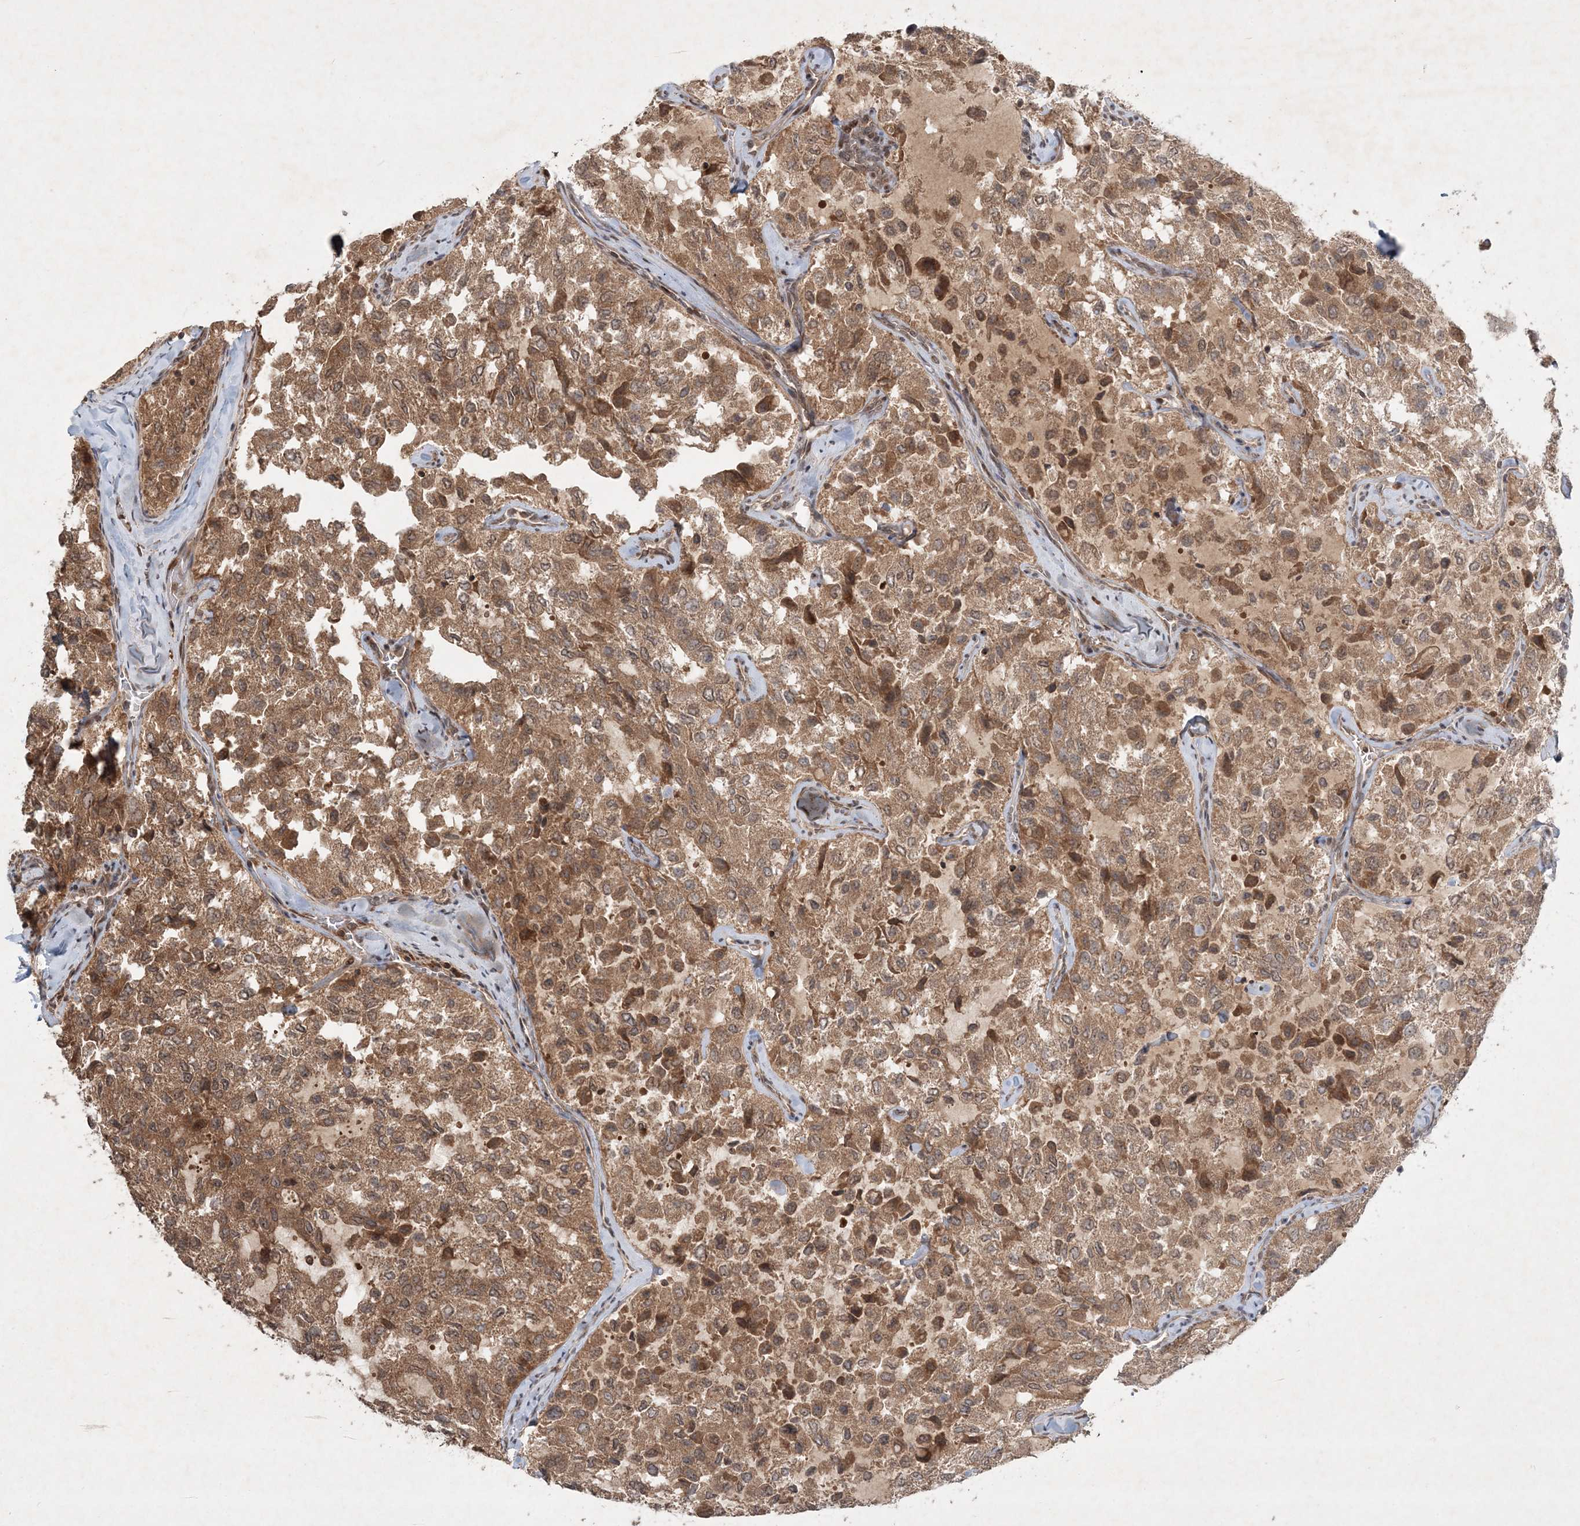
{"staining": {"intensity": "moderate", "quantity": ">75%", "location": "cytoplasmic/membranous"}, "tissue": "thyroid cancer", "cell_type": "Tumor cells", "image_type": "cancer", "snomed": [{"axis": "morphology", "description": "Follicular adenoma carcinoma, NOS"}, {"axis": "topography", "description": "Thyroid gland"}], "caption": "A medium amount of moderate cytoplasmic/membranous positivity is appreciated in approximately >75% of tumor cells in thyroid cancer tissue.", "gene": "UBR3", "patient": {"sex": "male", "age": 75}}